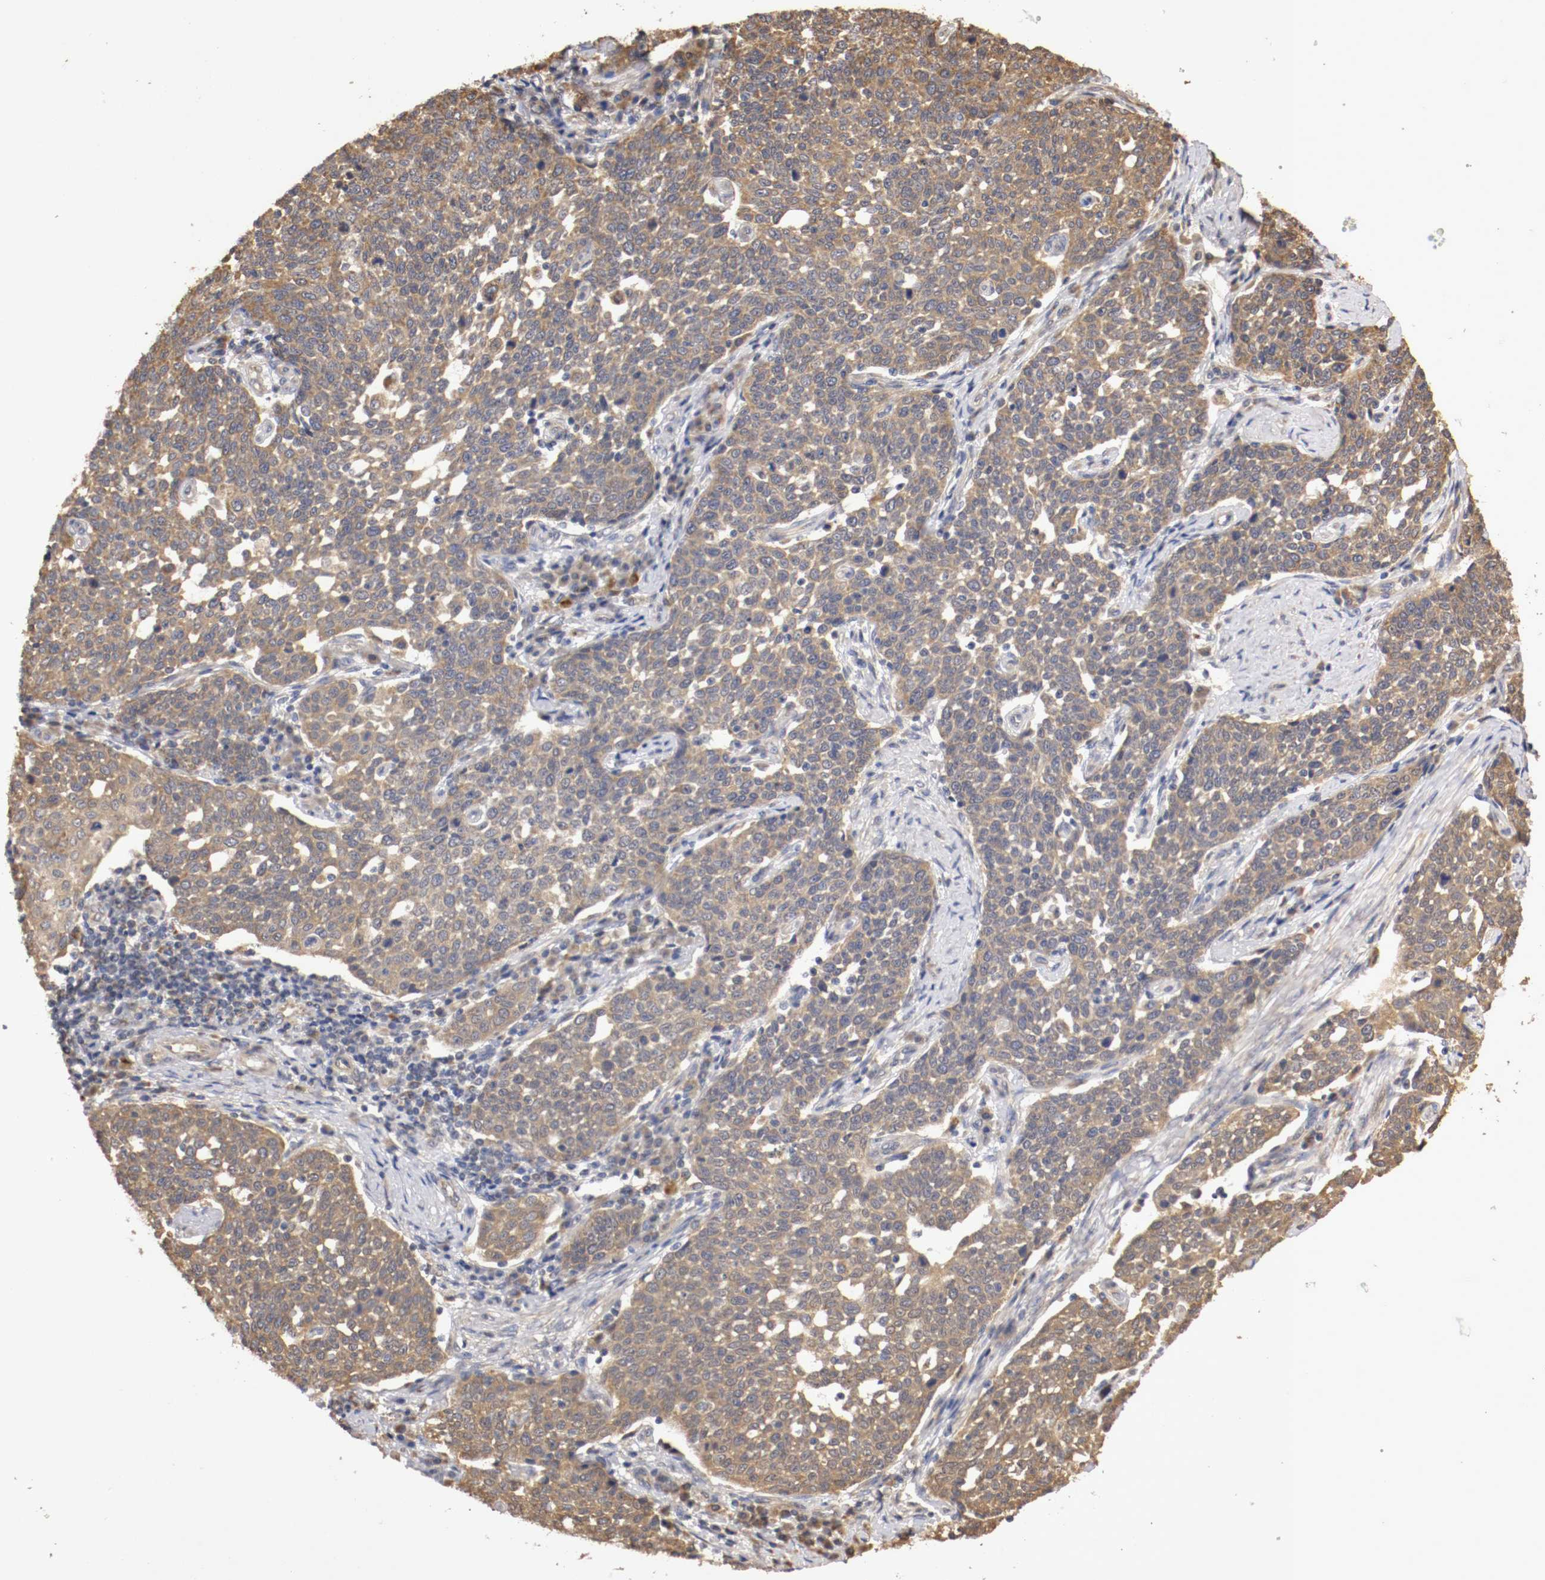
{"staining": {"intensity": "moderate", "quantity": ">75%", "location": "cytoplasmic/membranous"}, "tissue": "cervical cancer", "cell_type": "Tumor cells", "image_type": "cancer", "snomed": [{"axis": "morphology", "description": "Squamous cell carcinoma, NOS"}, {"axis": "topography", "description": "Cervix"}], "caption": "An immunohistochemistry (IHC) photomicrograph of neoplastic tissue is shown. Protein staining in brown highlights moderate cytoplasmic/membranous positivity in cervical cancer within tumor cells.", "gene": "VEZT", "patient": {"sex": "female", "age": 34}}